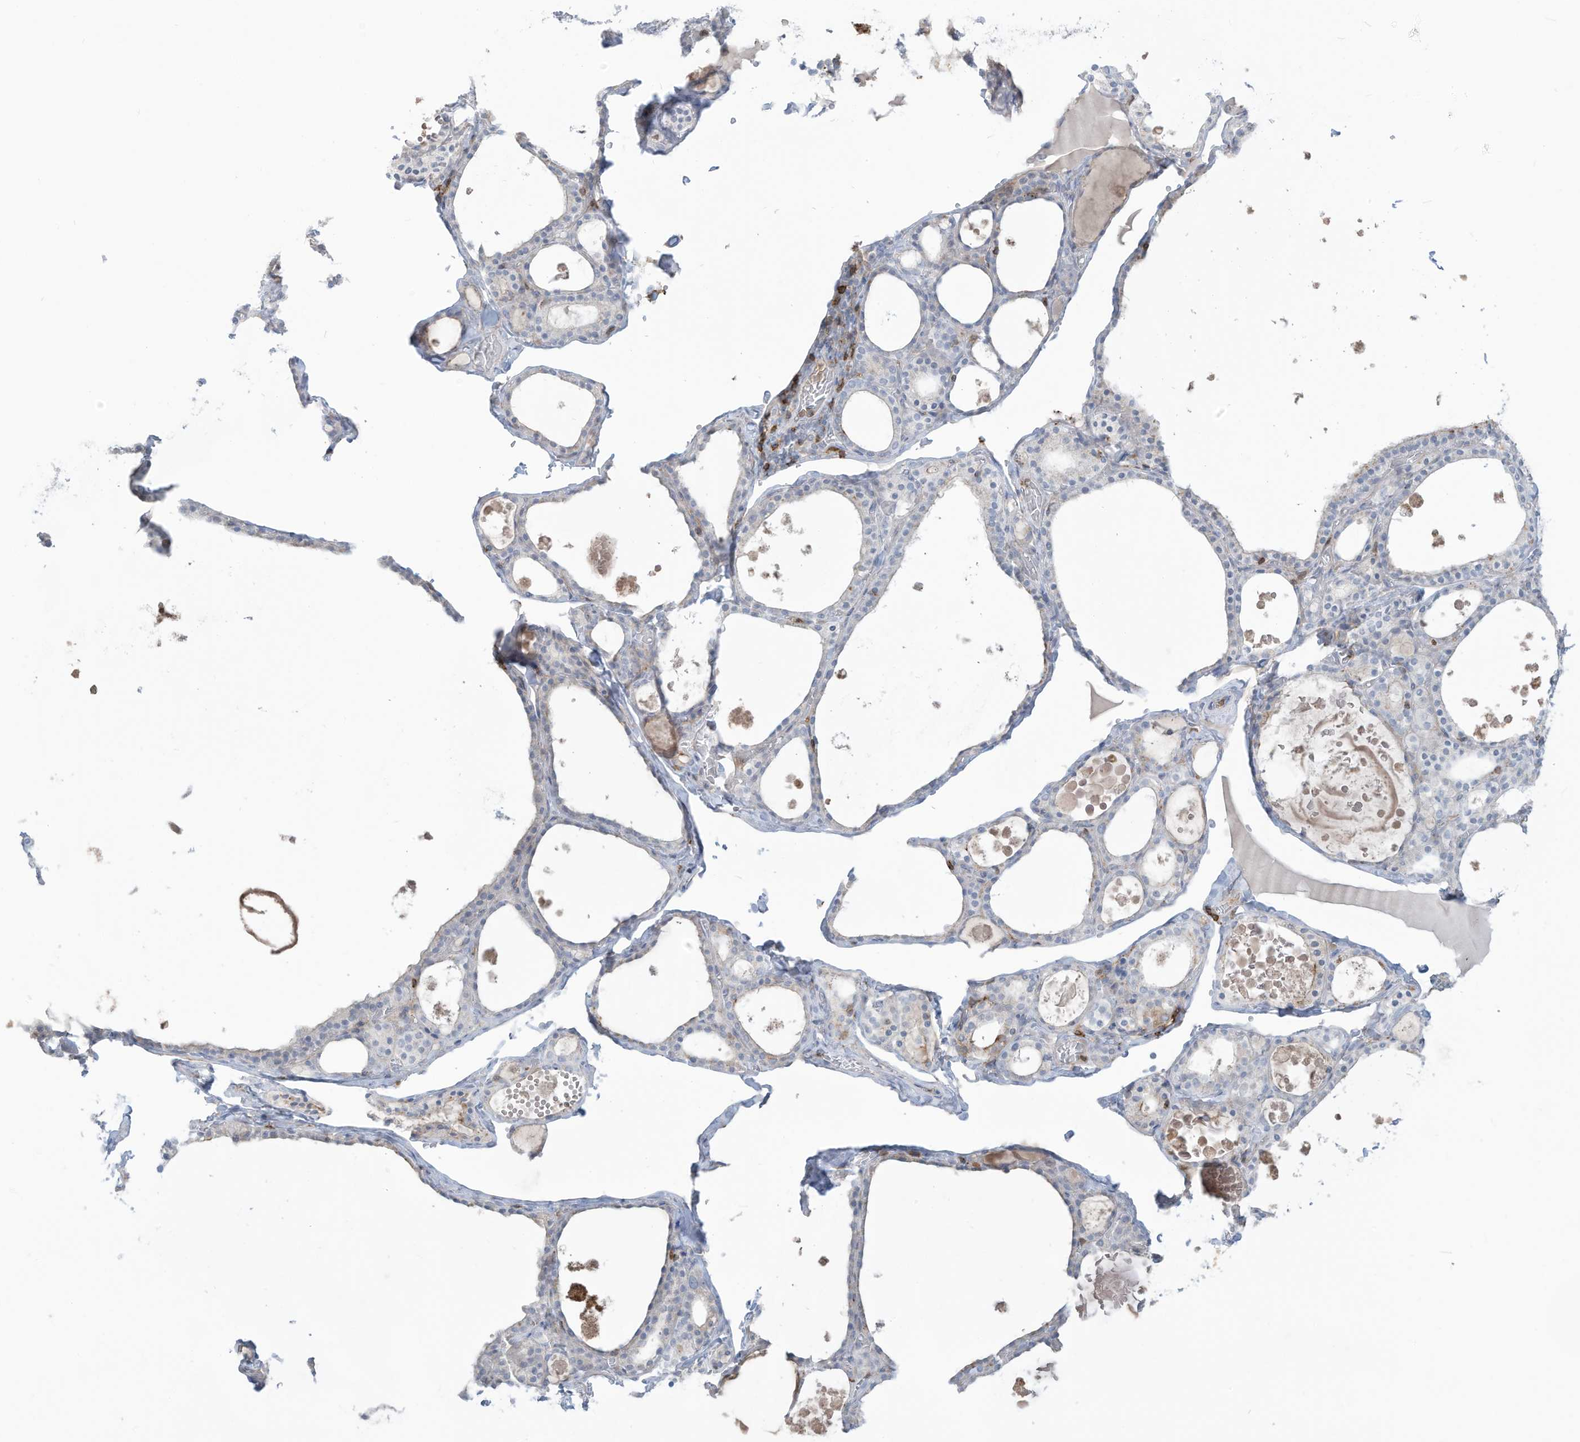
{"staining": {"intensity": "negative", "quantity": "none", "location": "none"}, "tissue": "thyroid gland", "cell_type": "Glandular cells", "image_type": "normal", "snomed": [{"axis": "morphology", "description": "Normal tissue, NOS"}, {"axis": "topography", "description": "Thyroid gland"}], "caption": "The histopathology image exhibits no staining of glandular cells in unremarkable thyroid gland.", "gene": "NOTO", "patient": {"sex": "male", "age": 56}}